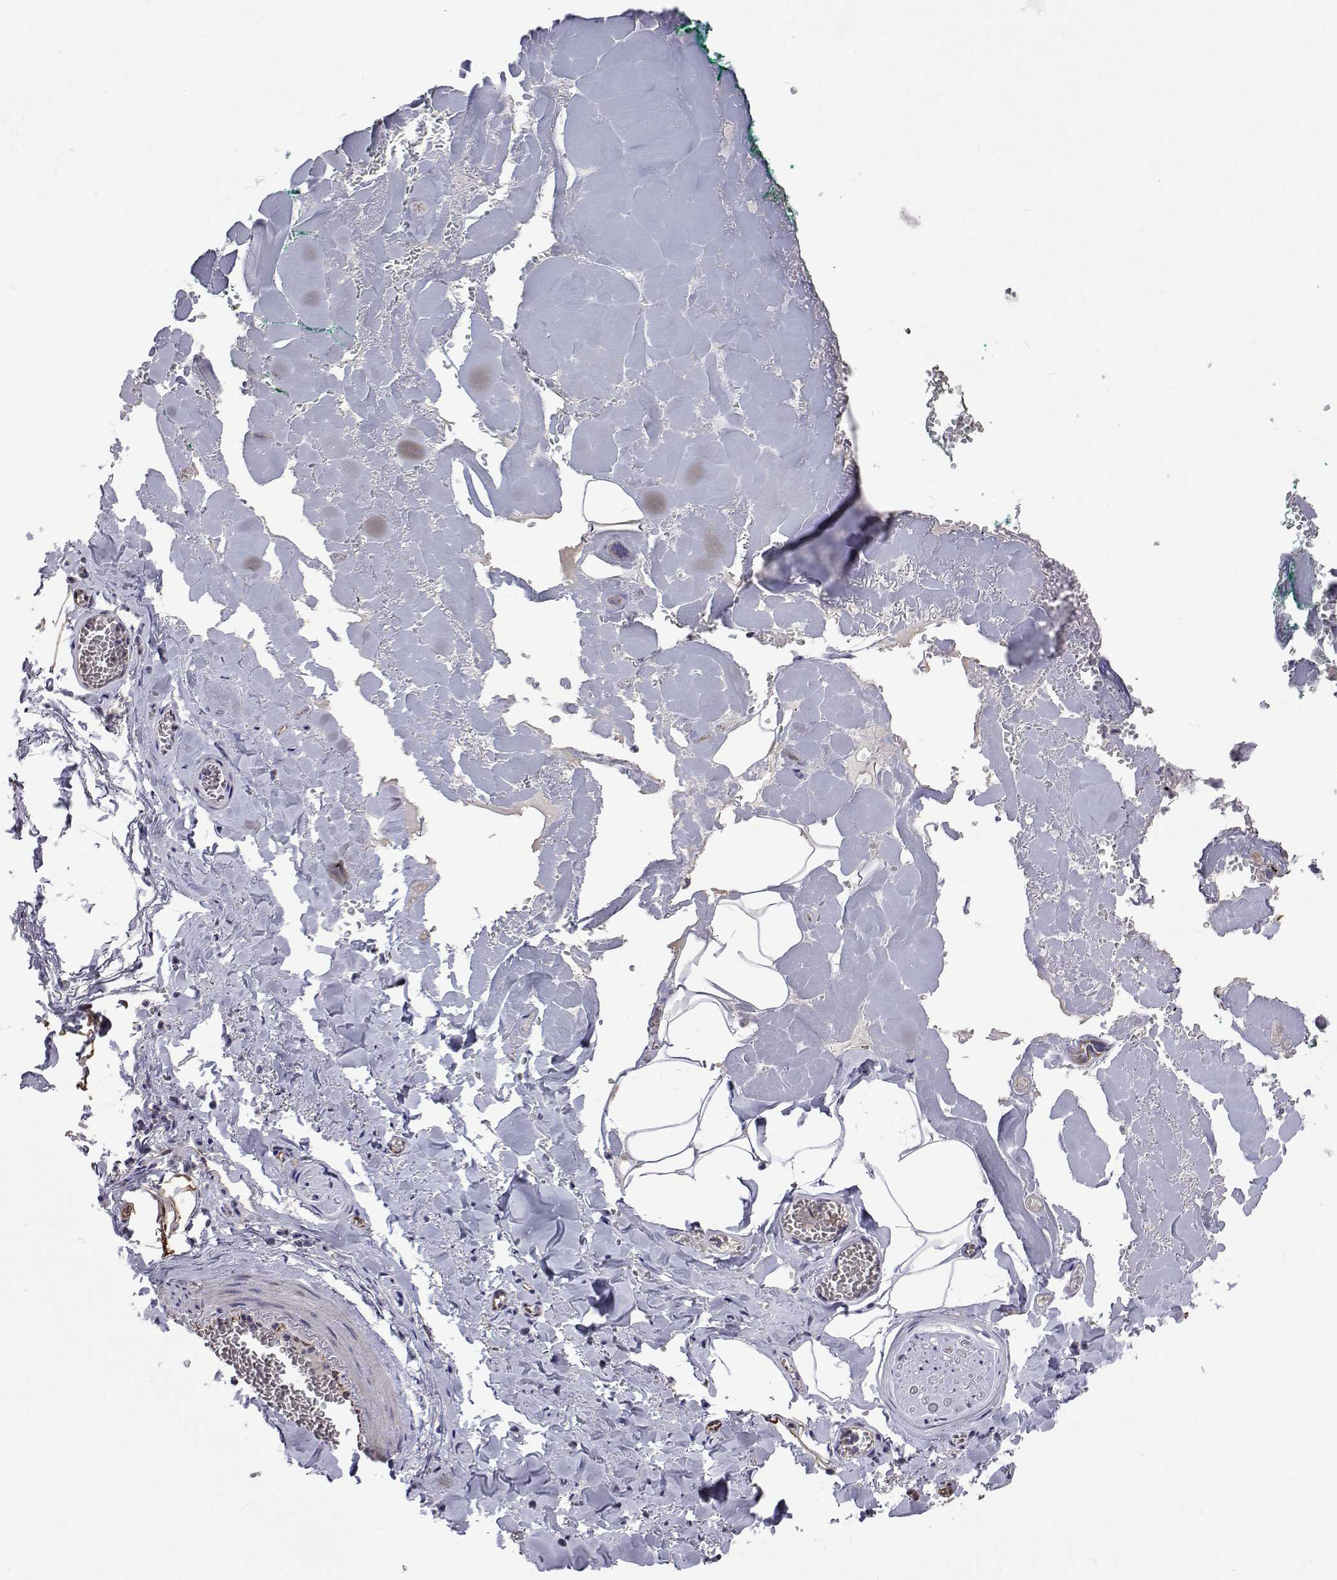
{"staining": {"intensity": "moderate", "quantity": "25%-75%", "location": "cytoplasmic/membranous"}, "tissue": "adipose tissue", "cell_type": "Adipocytes", "image_type": "normal", "snomed": [{"axis": "morphology", "description": "Normal tissue, NOS"}, {"axis": "topography", "description": "Vulva"}, {"axis": "topography", "description": "Peripheral nerve tissue"}], "caption": "Moderate cytoplasmic/membranous staining is seen in approximately 25%-75% of adipocytes in benign adipose tissue.", "gene": "DHTKD1", "patient": {"sex": "female", "age": 66}}